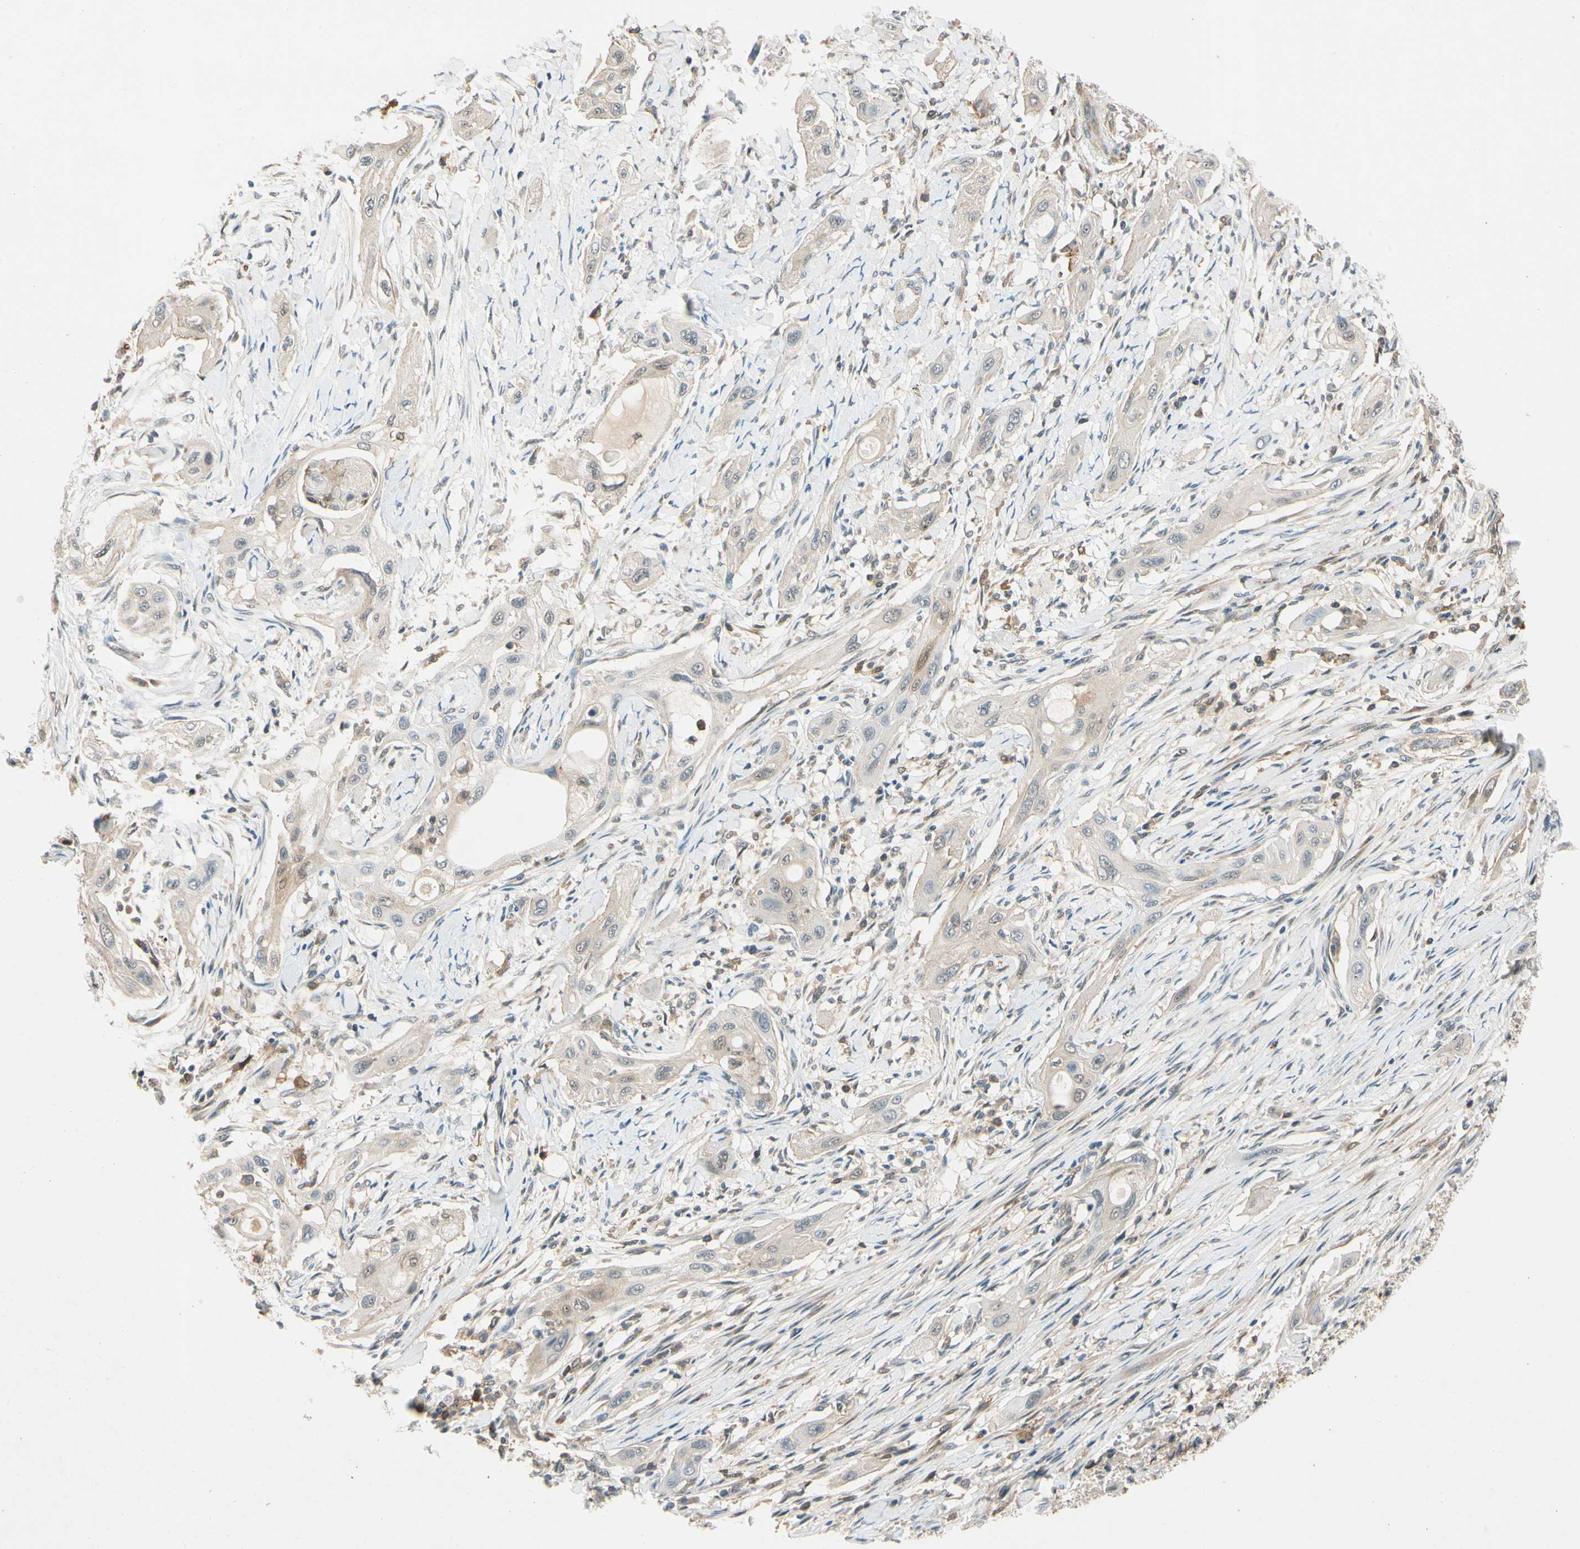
{"staining": {"intensity": "weak", "quantity": ">75%", "location": "cytoplasmic/membranous"}, "tissue": "lung cancer", "cell_type": "Tumor cells", "image_type": "cancer", "snomed": [{"axis": "morphology", "description": "Squamous cell carcinoma, NOS"}, {"axis": "topography", "description": "Lung"}], "caption": "Immunohistochemical staining of lung squamous cell carcinoma demonstrates low levels of weak cytoplasmic/membranous staining in approximately >75% of tumor cells.", "gene": "WIPI1", "patient": {"sex": "female", "age": 47}}